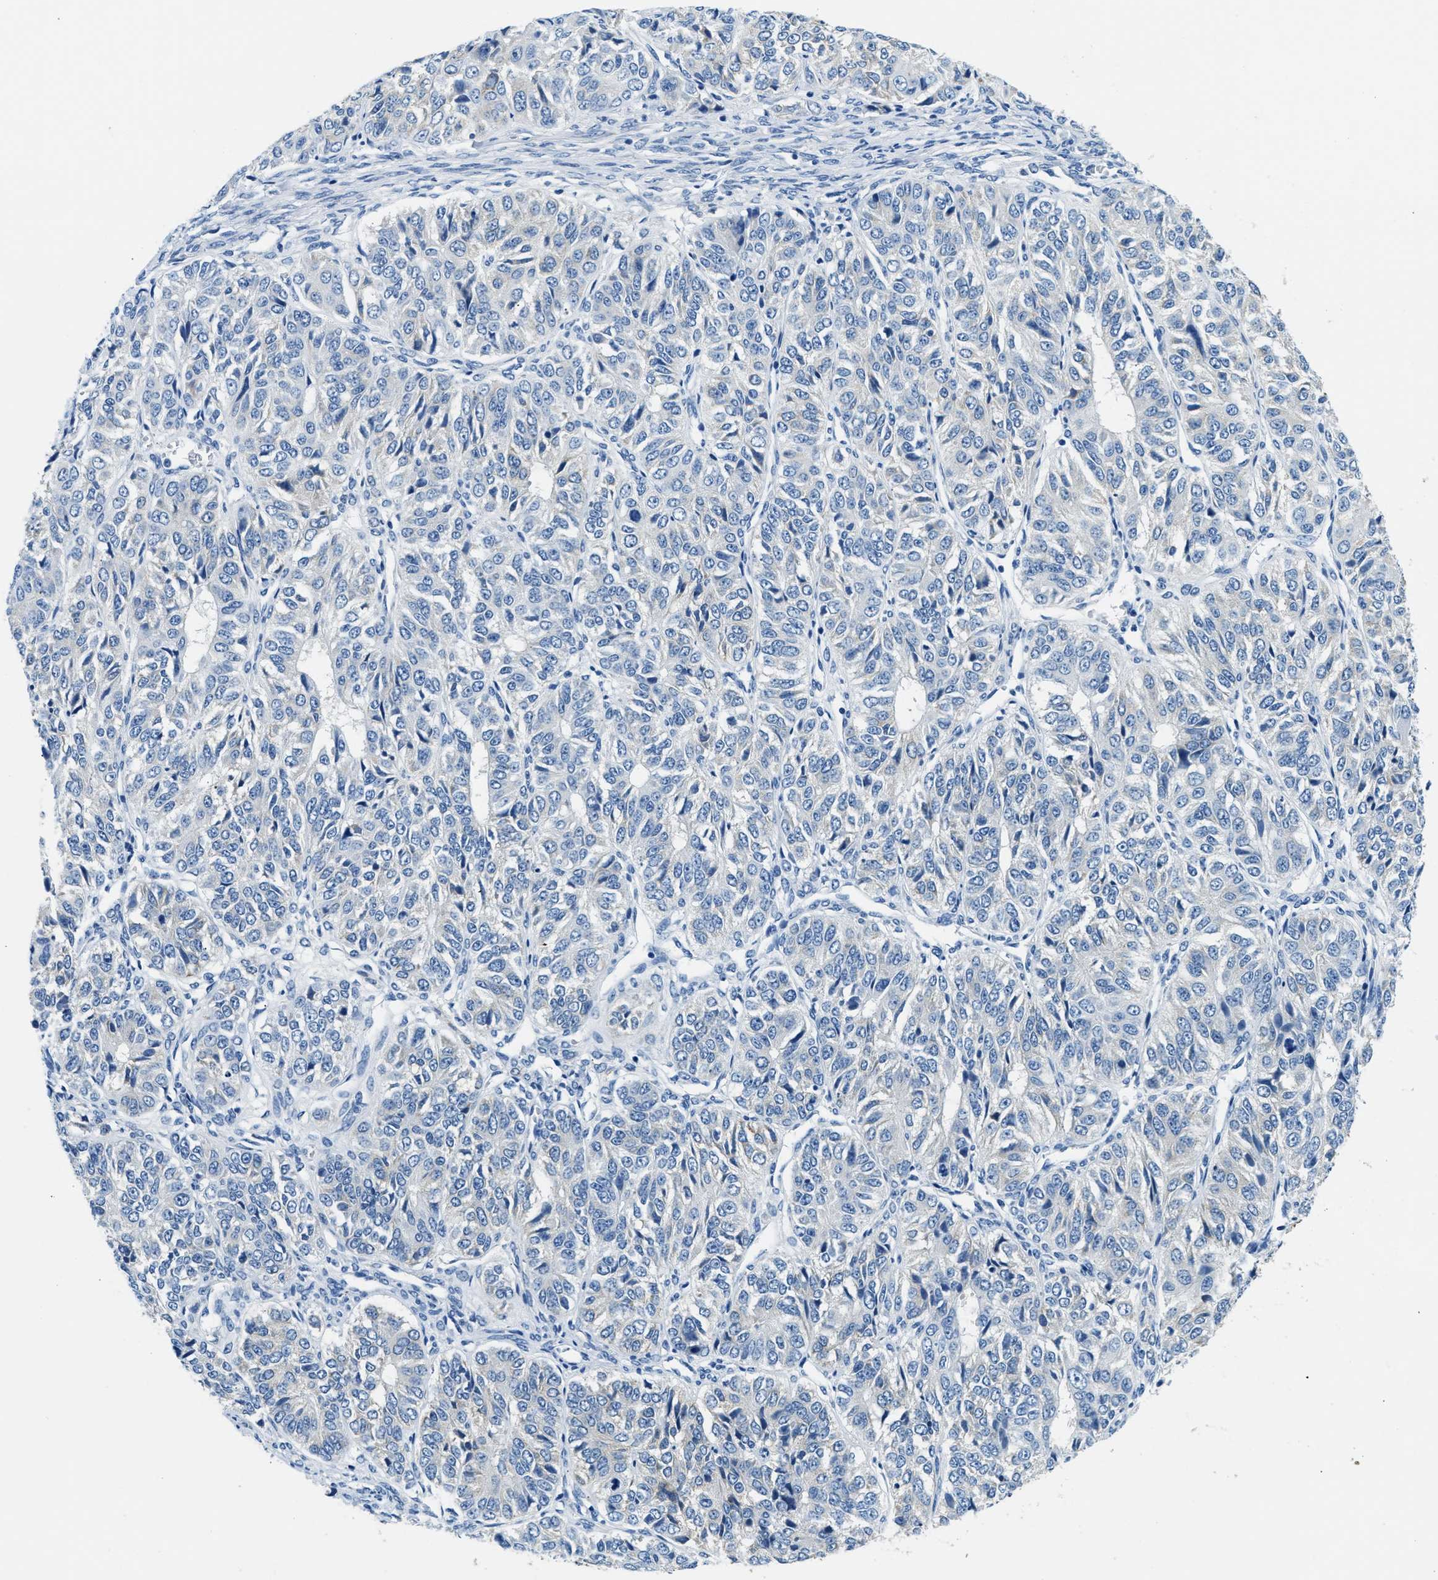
{"staining": {"intensity": "negative", "quantity": "none", "location": "none"}, "tissue": "ovarian cancer", "cell_type": "Tumor cells", "image_type": "cancer", "snomed": [{"axis": "morphology", "description": "Carcinoma, endometroid"}, {"axis": "topography", "description": "Ovary"}], "caption": "Tumor cells show no significant staining in ovarian cancer.", "gene": "CLDN18", "patient": {"sex": "female", "age": 51}}